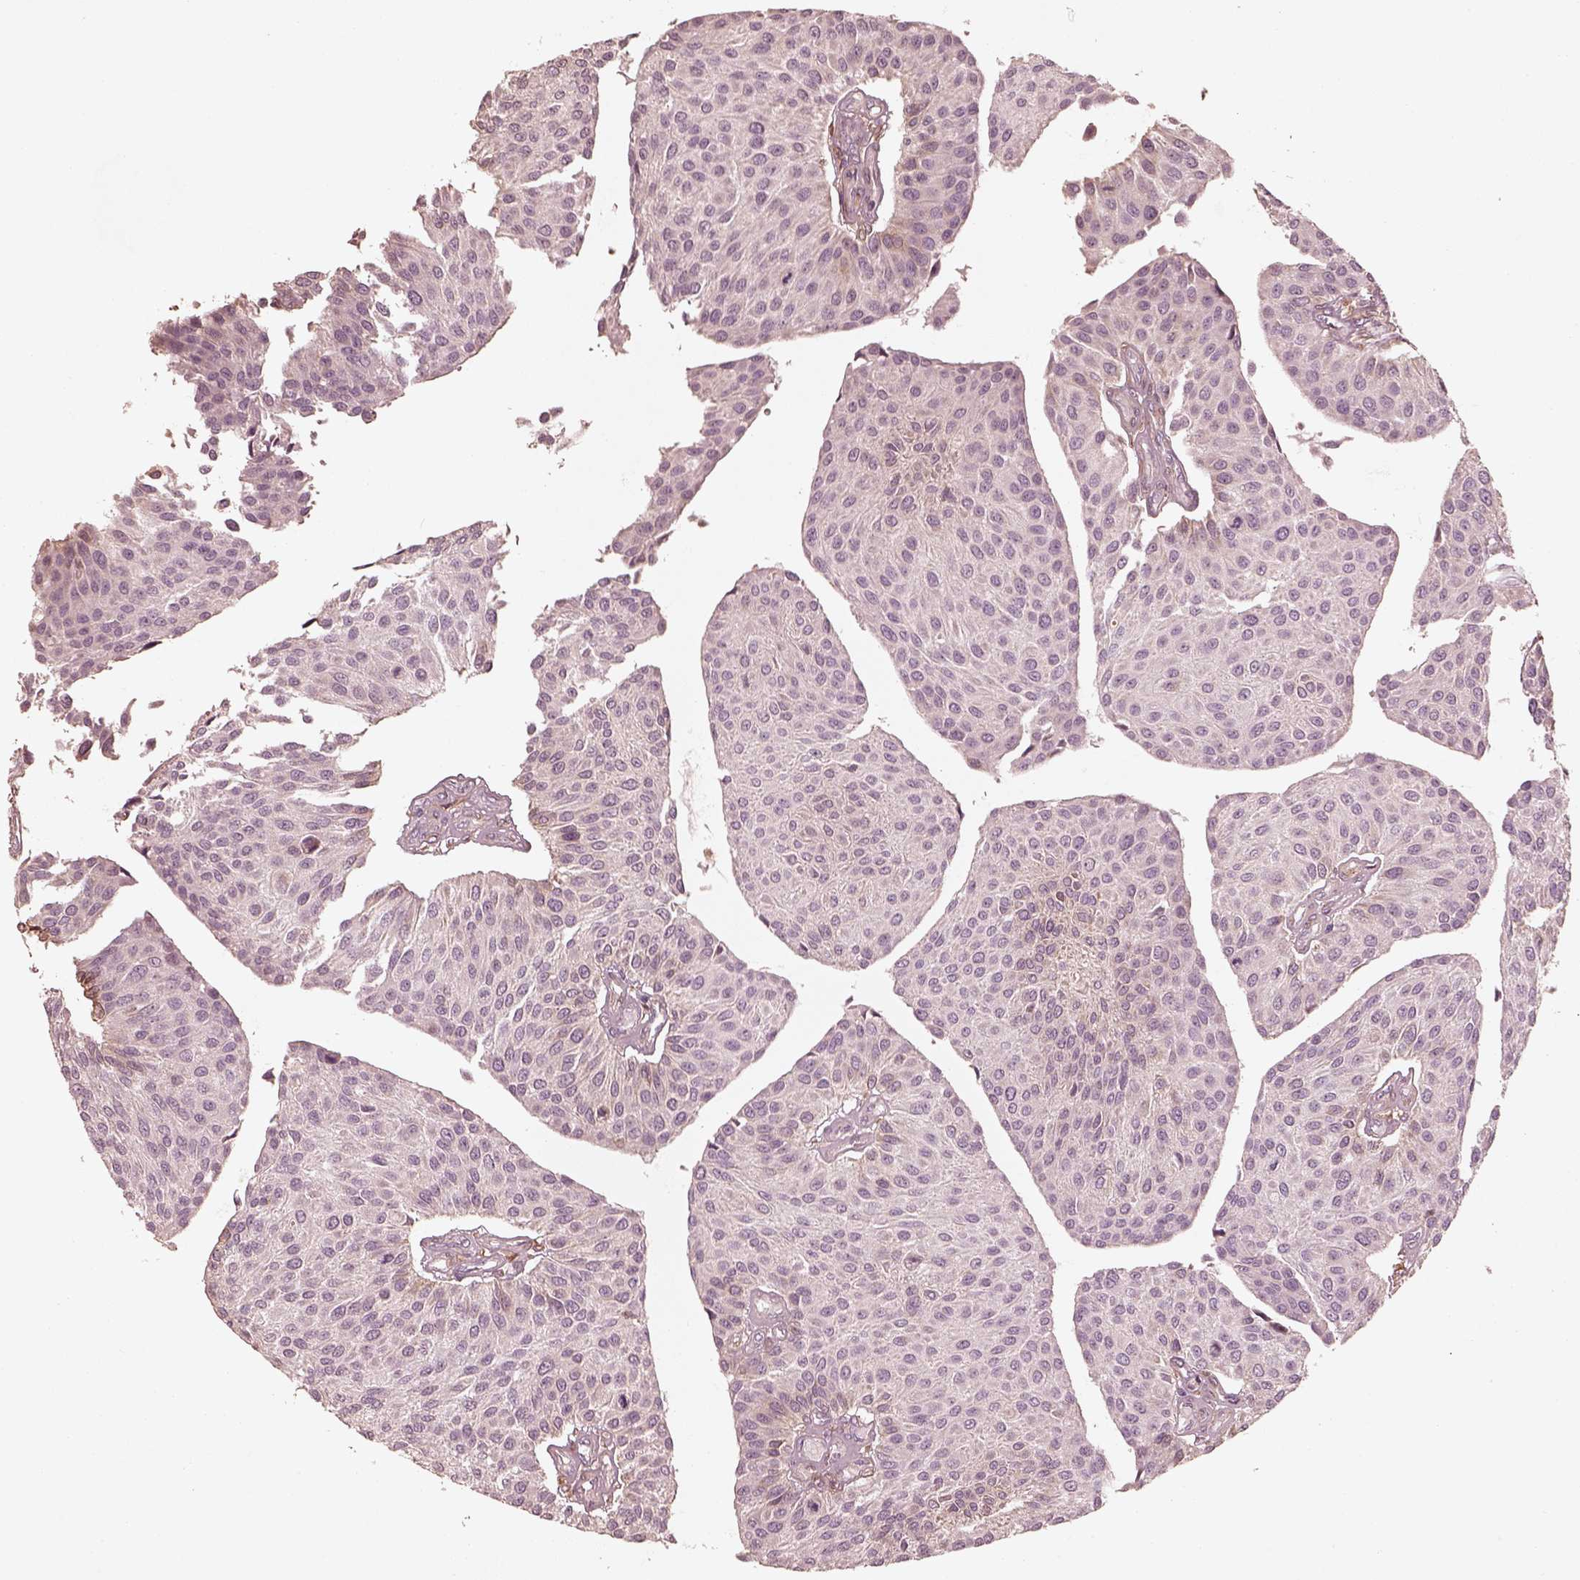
{"staining": {"intensity": "negative", "quantity": "none", "location": "none"}, "tissue": "urothelial cancer", "cell_type": "Tumor cells", "image_type": "cancer", "snomed": [{"axis": "morphology", "description": "Urothelial carcinoma, NOS"}, {"axis": "topography", "description": "Urinary bladder"}], "caption": "Tumor cells show no significant expression in transitional cell carcinoma.", "gene": "WLS", "patient": {"sex": "male", "age": 55}}